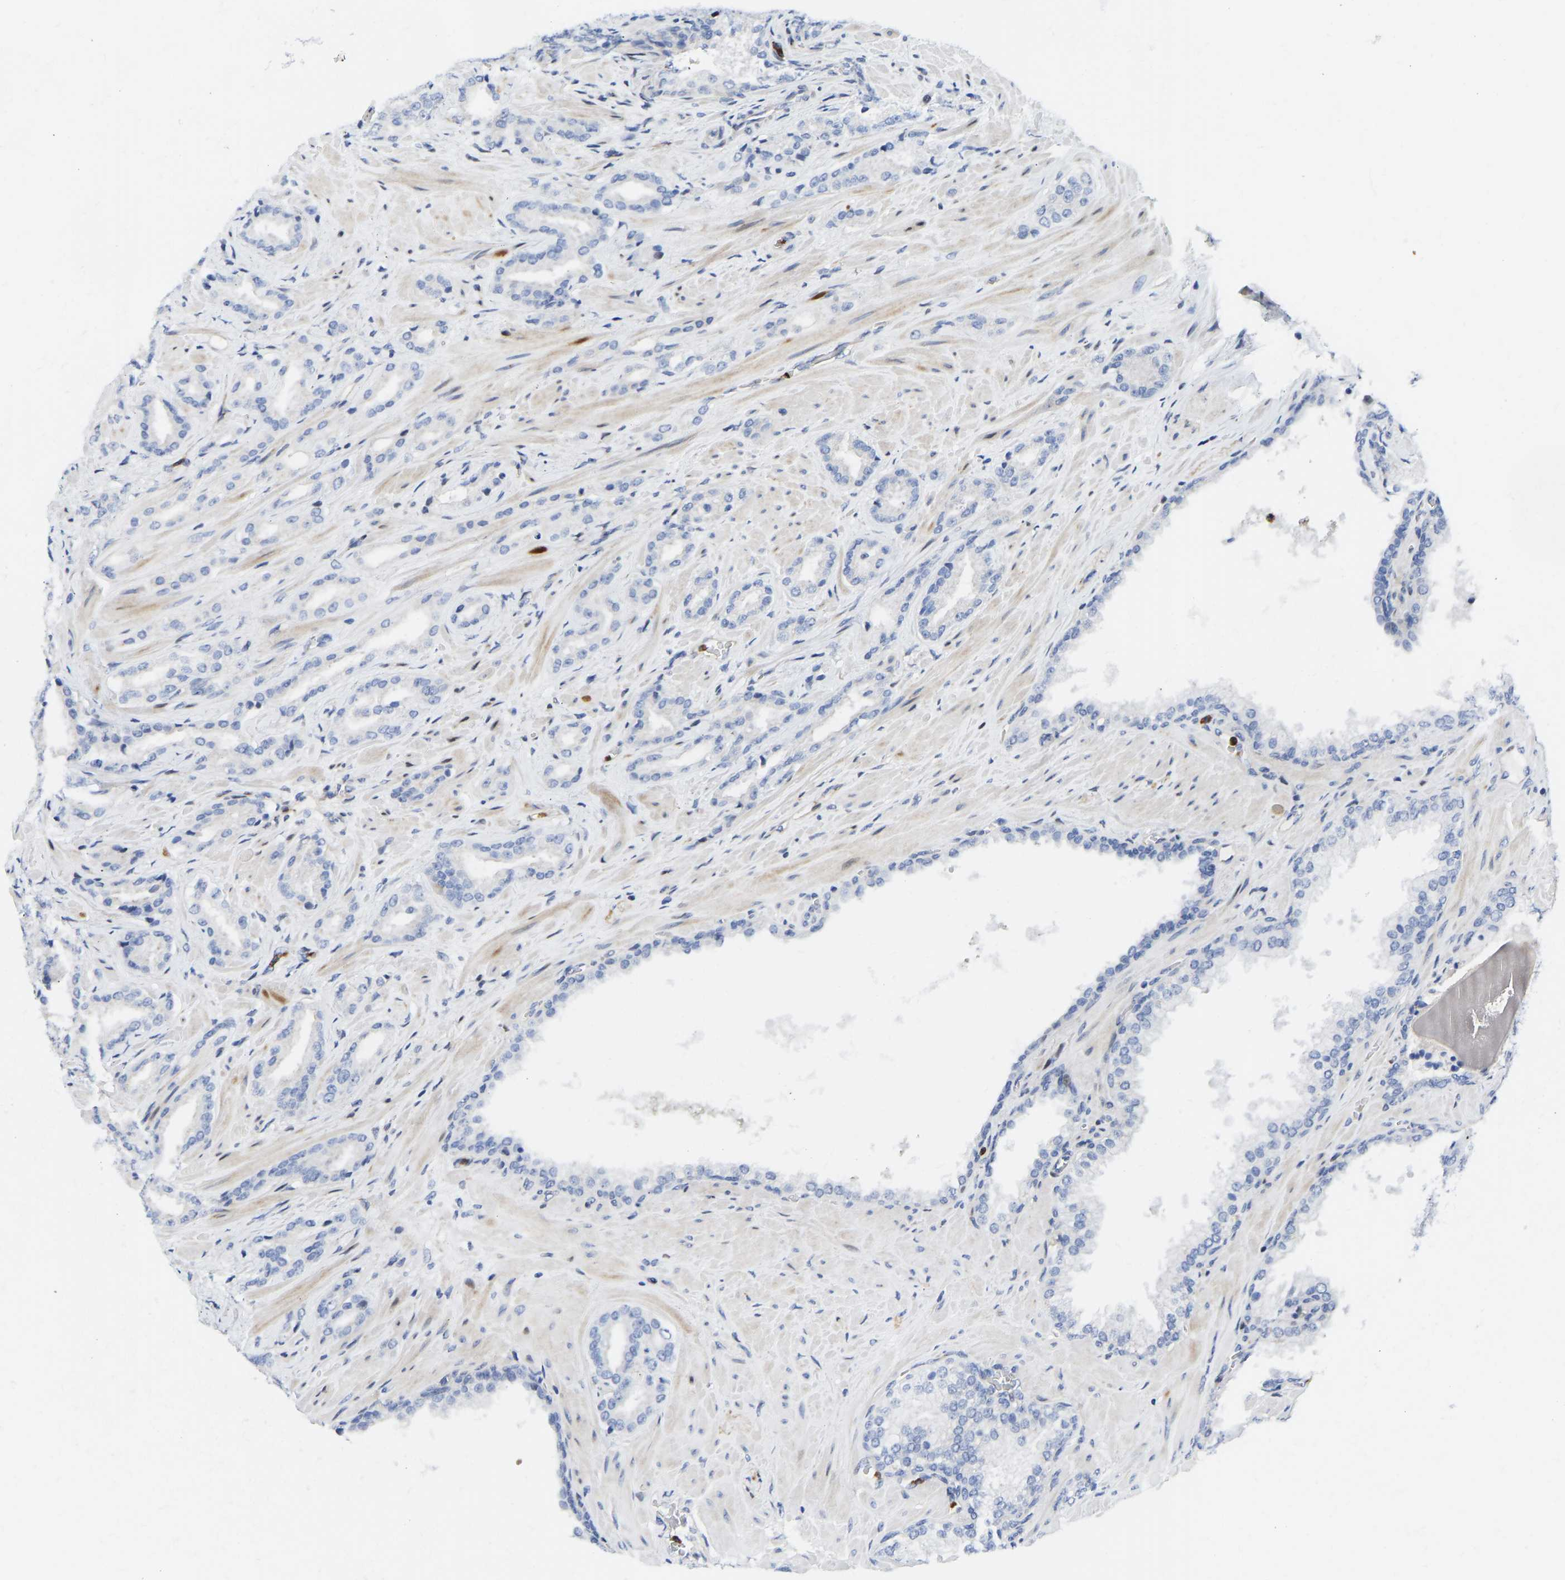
{"staining": {"intensity": "negative", "quantity": "none", "location": "none"}, "tissue": "prostate cancer", "cell_type": "Tumor cells", "image_type": "cancer", "snomed": [{"axis": "morphology", "description": "Adenocarcinoma, High grade"}, {"axis": "topography", "description": "Prostate"}], "caption": "This is an immunohistochemistry histopathology image of human prostate cancer (high-grade adenocarcinoma). There is no staining in tumor cells.", "gene": "HDAC5", "patient": {"sex": "male", "age": 64}}